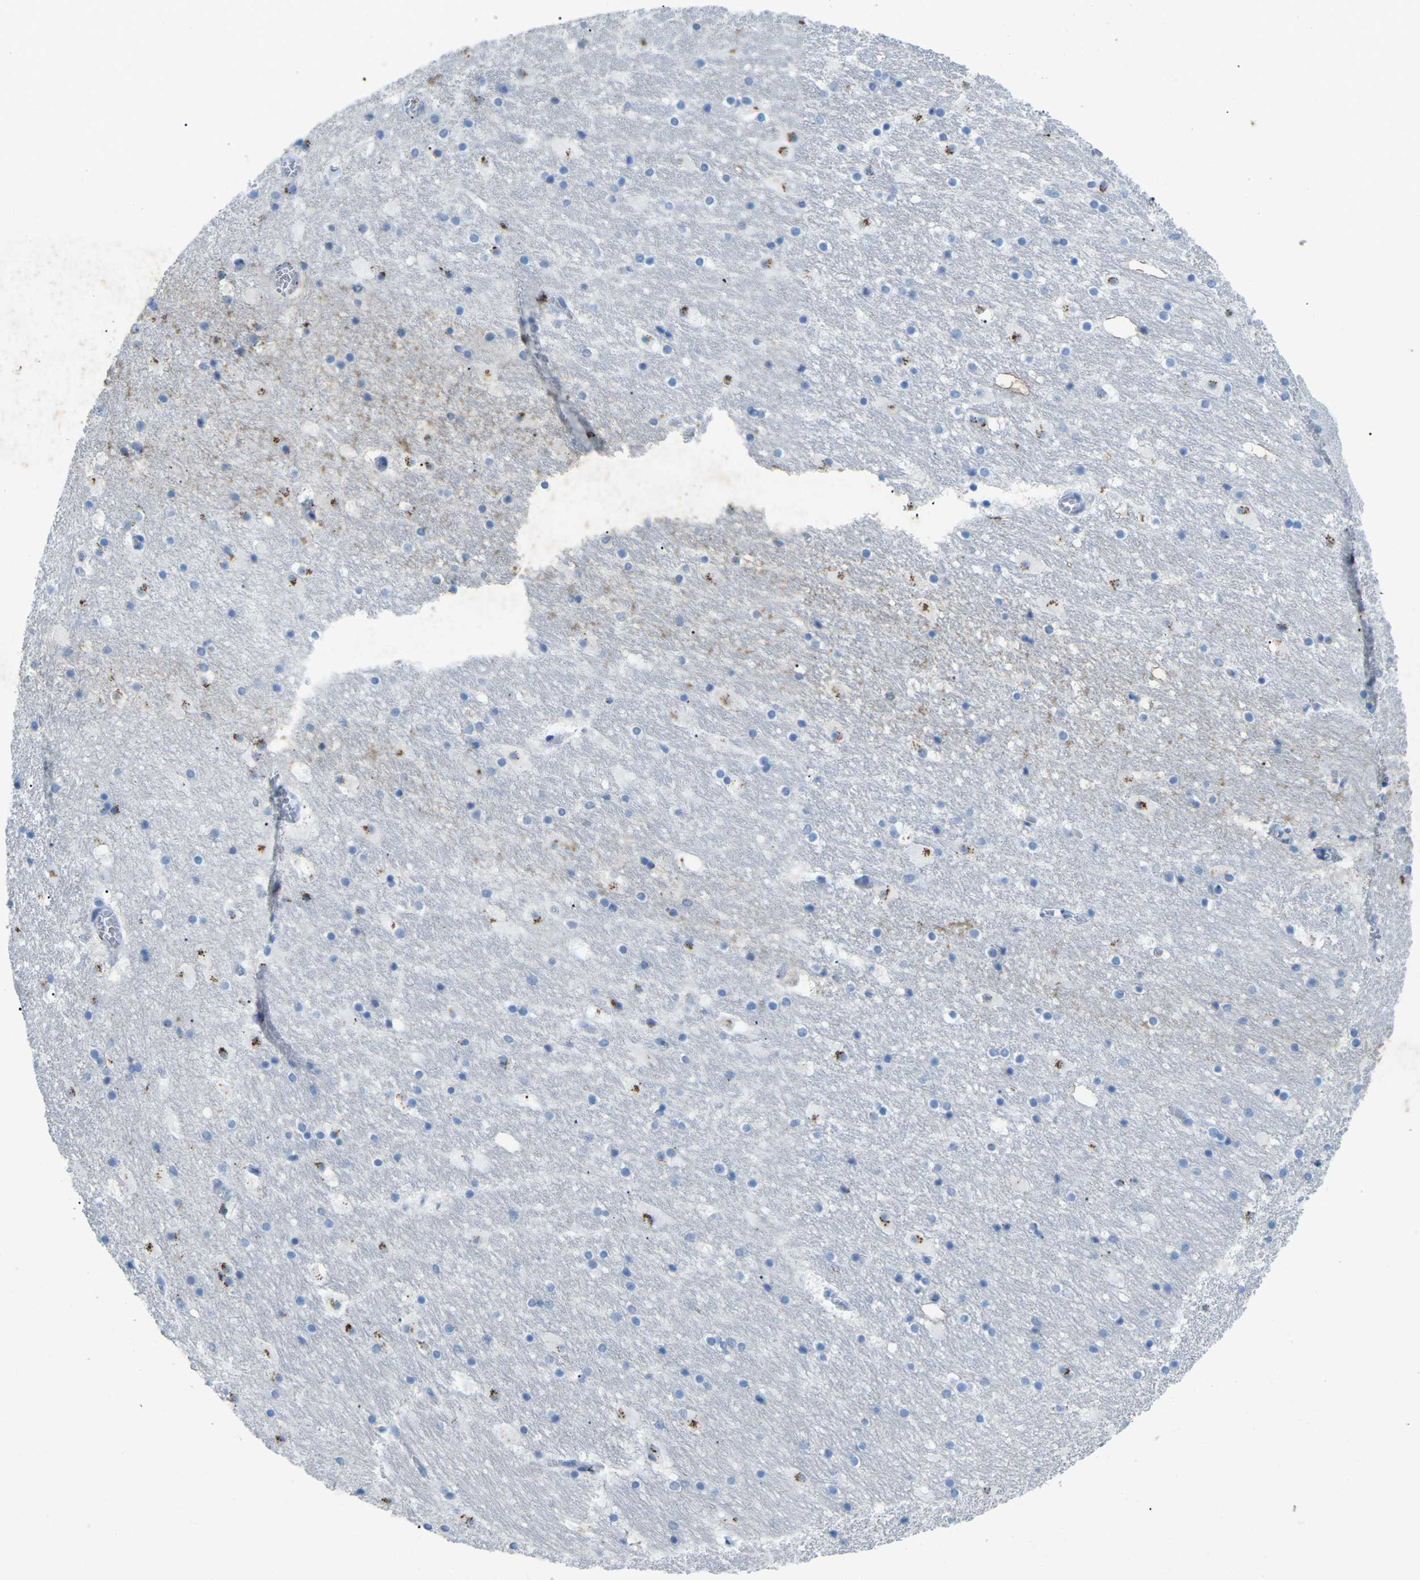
{"staining": {"intensity": "moderate", "quantity": "<25%", "location": "cytoplasmic/membranous"}, "tissue": "hippocampus", "cell_type": "Glial cells", "image_type": "normal", "snomed": [{"axis": "morphology", "description": "Normal tissue, NOS"}, {"axis": "topography", "description": "Hippocampus"}], "caption": "Hippocampus stained with DAB (3,3'-diaminobenzidine) IHC exhibits low levels of moderate cytoplasmic/membranous expression in approximately <25% of glial cells. The staining was performed using DAB, with brown indicating positive protein expression. Nuclei are stained blue with hematoxylin.", "gene": "CTAGE1", "patient": {"sex": "male", "age": 45}}